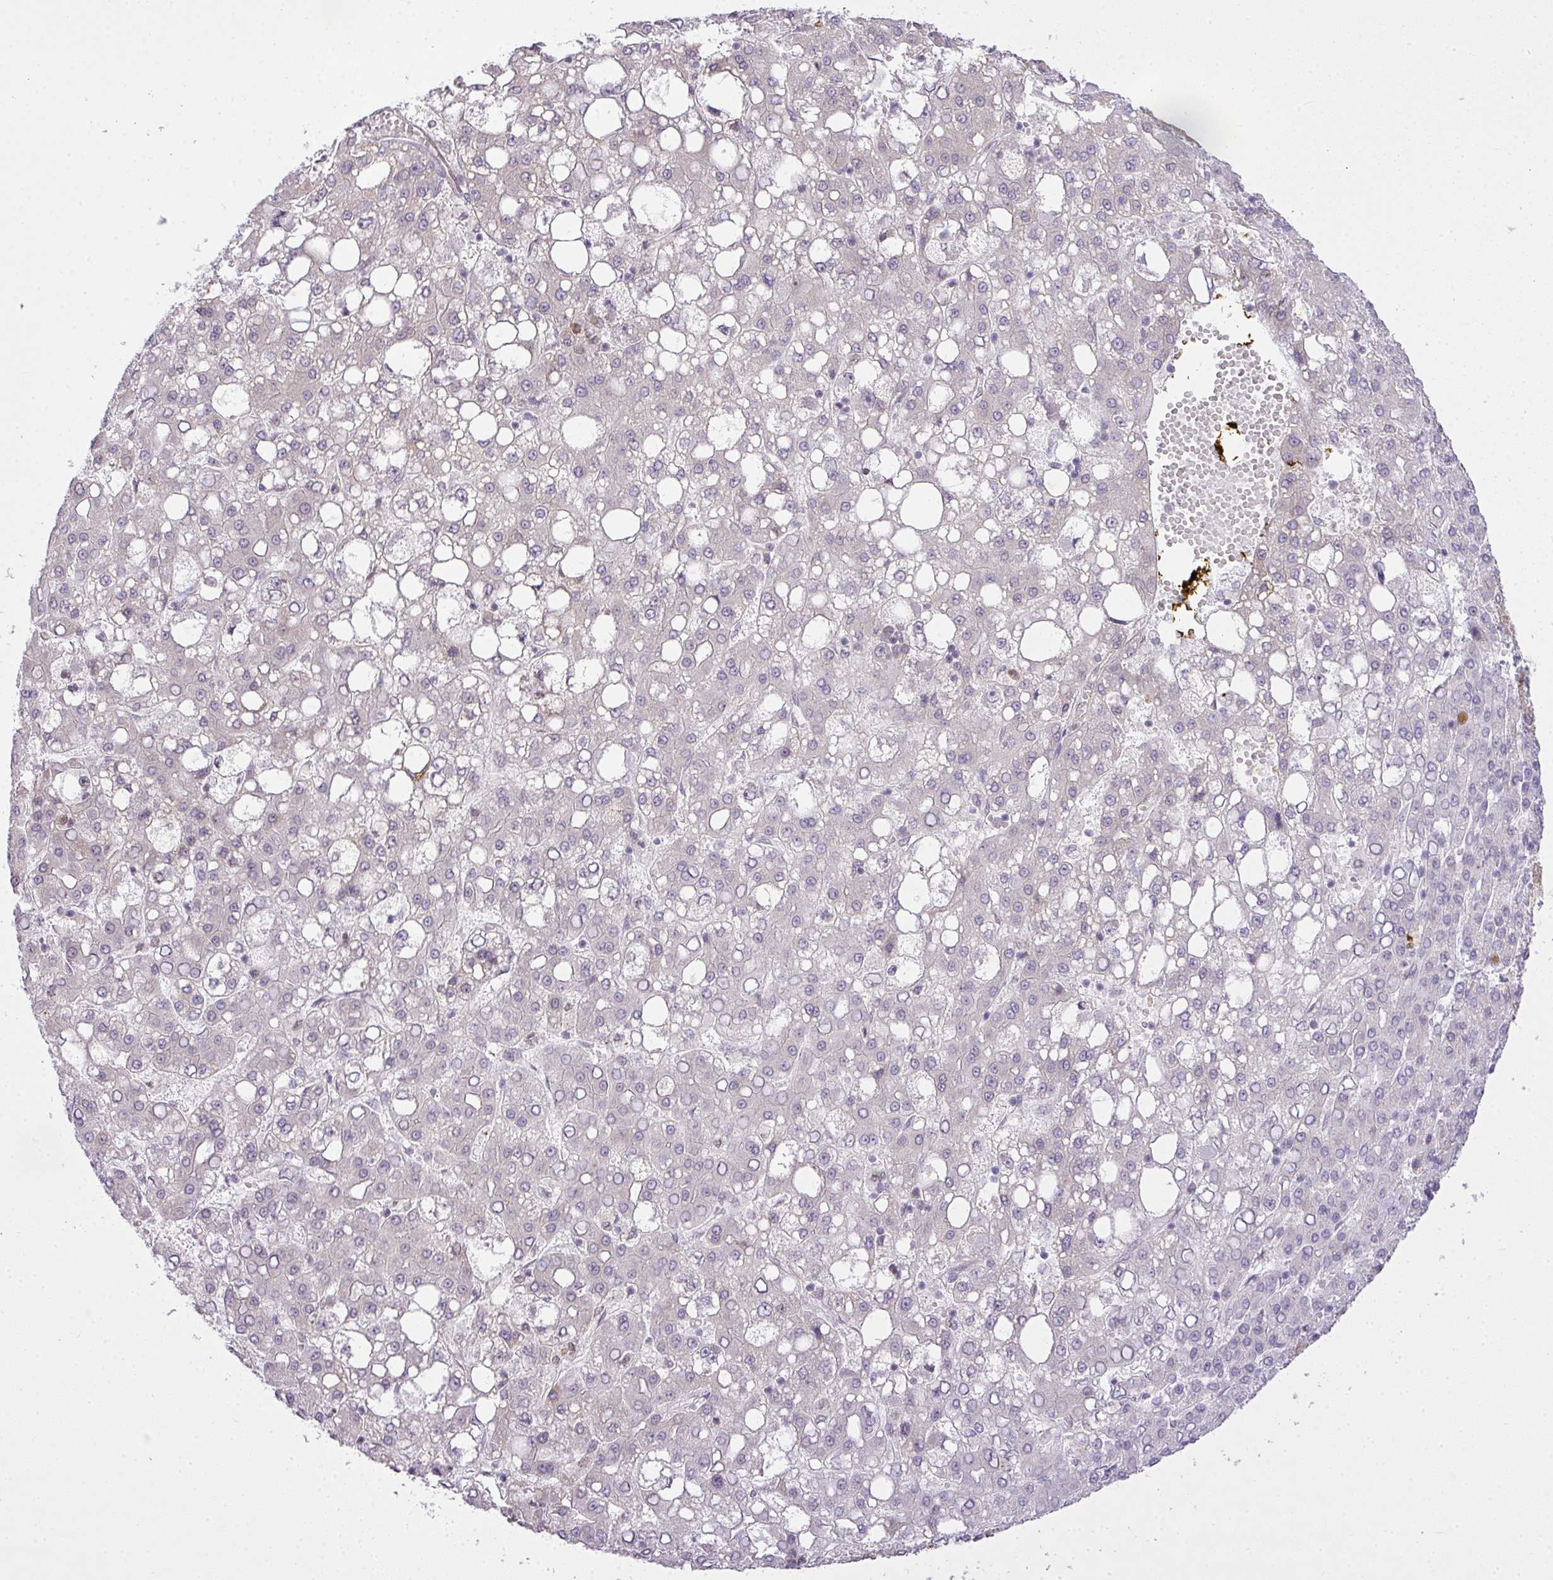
{"staining": {"intensity": "negative", "quantity": "none", "location": "none"}, "tissue": "liver cancer", "cell_type": "Tumor cells", "image_type": "cancer", "snomed": [{"axis": "morphology", "description": "Carcinoma, Hepatocellular, NOS"}, {"axis": "topography", "description": "Liver"}], "caption": "DAB (3,3'-diaminobenzidine) immunohistochemical staining of human hepatocellular carcinoma (liver) demonstrates no significant positivity in tumor cells.", "gene": "COX18", "patient": {"sex": "male", "age": 65}}